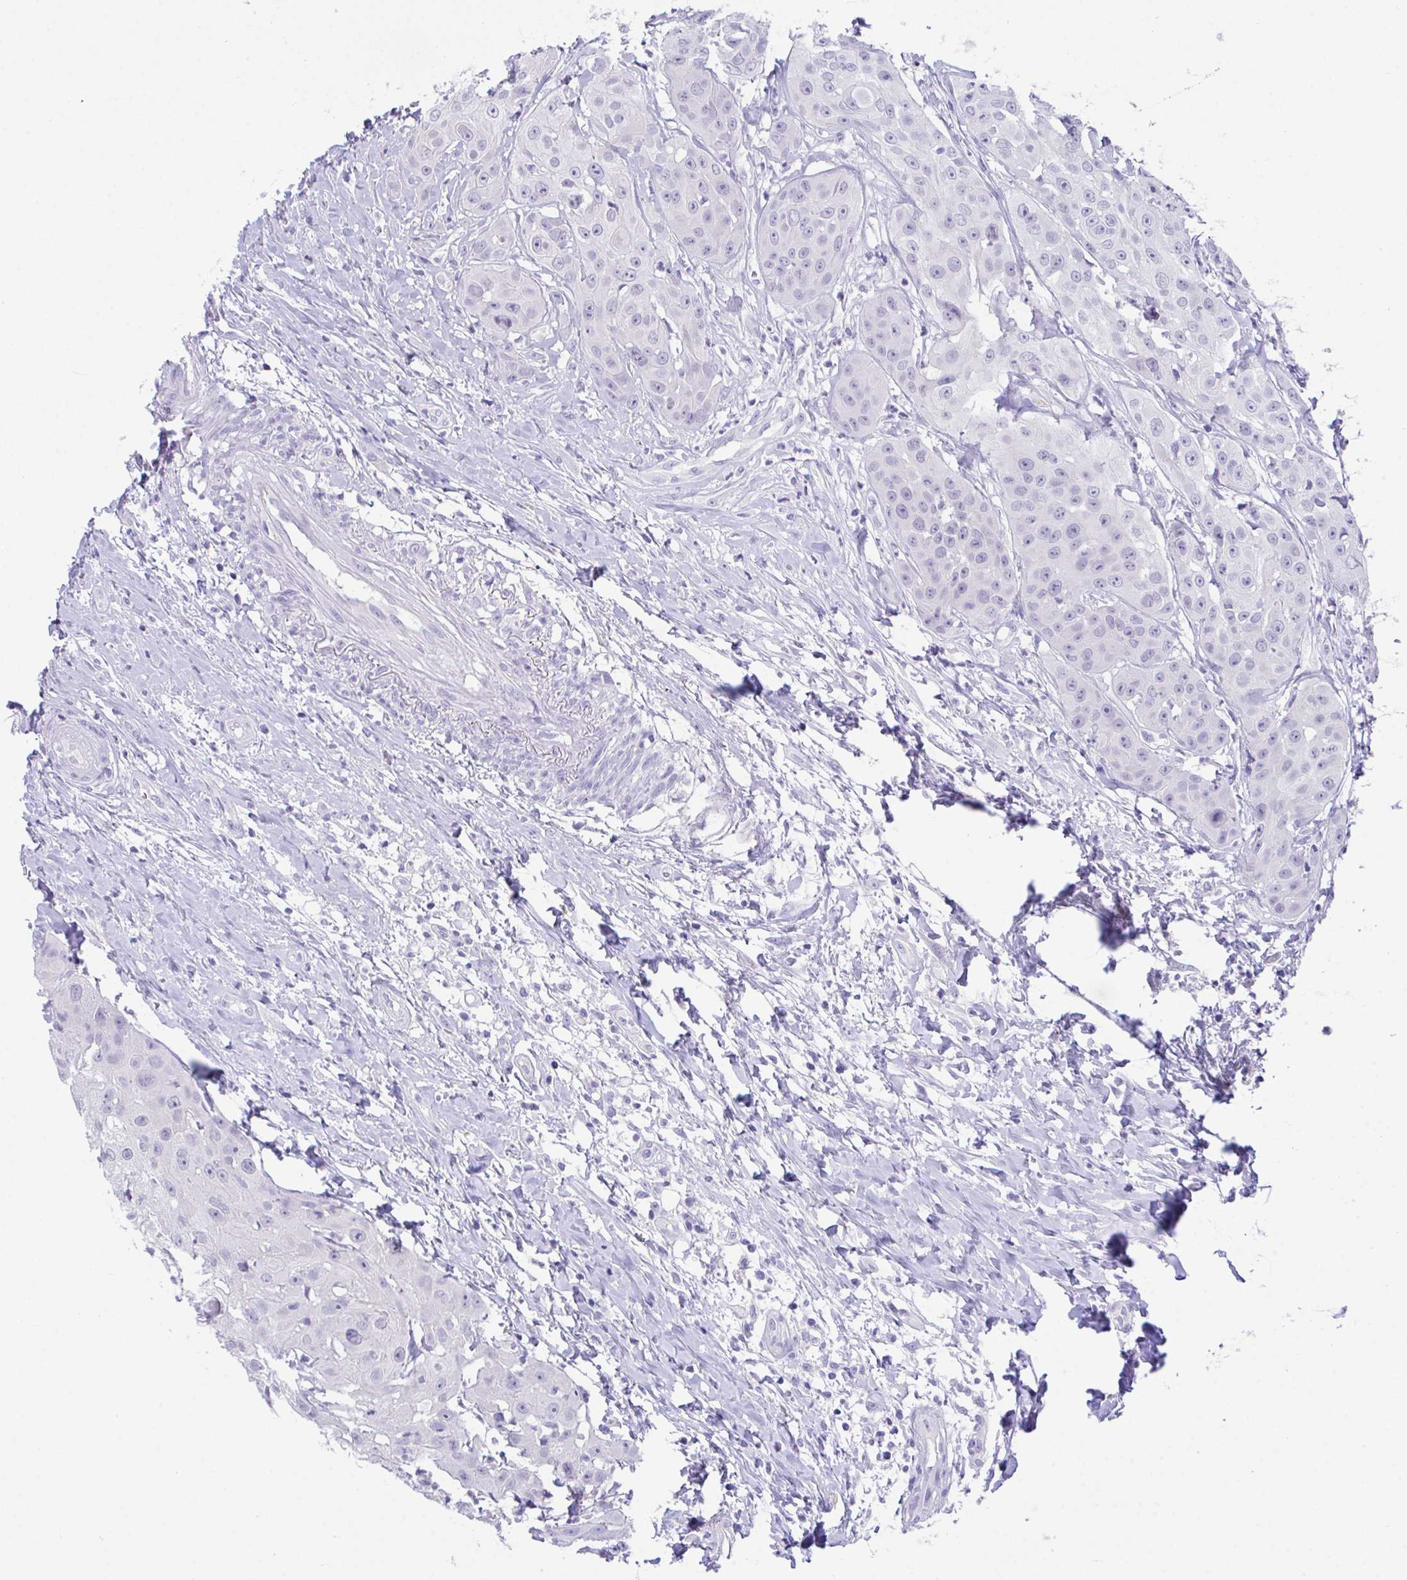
{"staining": {"intensity": "negative", "quantity": "none", "location": "none"}, "tissue": "head and neck cancer", "cell_type": "Tumor cells", "image_type": "cancer", "snomed": [{"axis": "morphology", "description": "Squamous cell carcinoma, NOS"}, {"axis": "topography", "description": "Head-Neck"}], "caption": "Protein analysis of head and neck cancer (squamous cell carcinoma) exhibits no significant positivity in tumor cells. (Brightfield microscopy of DAB immunohistochemistry (IHC) at high magnification).", "gene": "HACD4", "patient": {"sex": "male", "age": 83}}